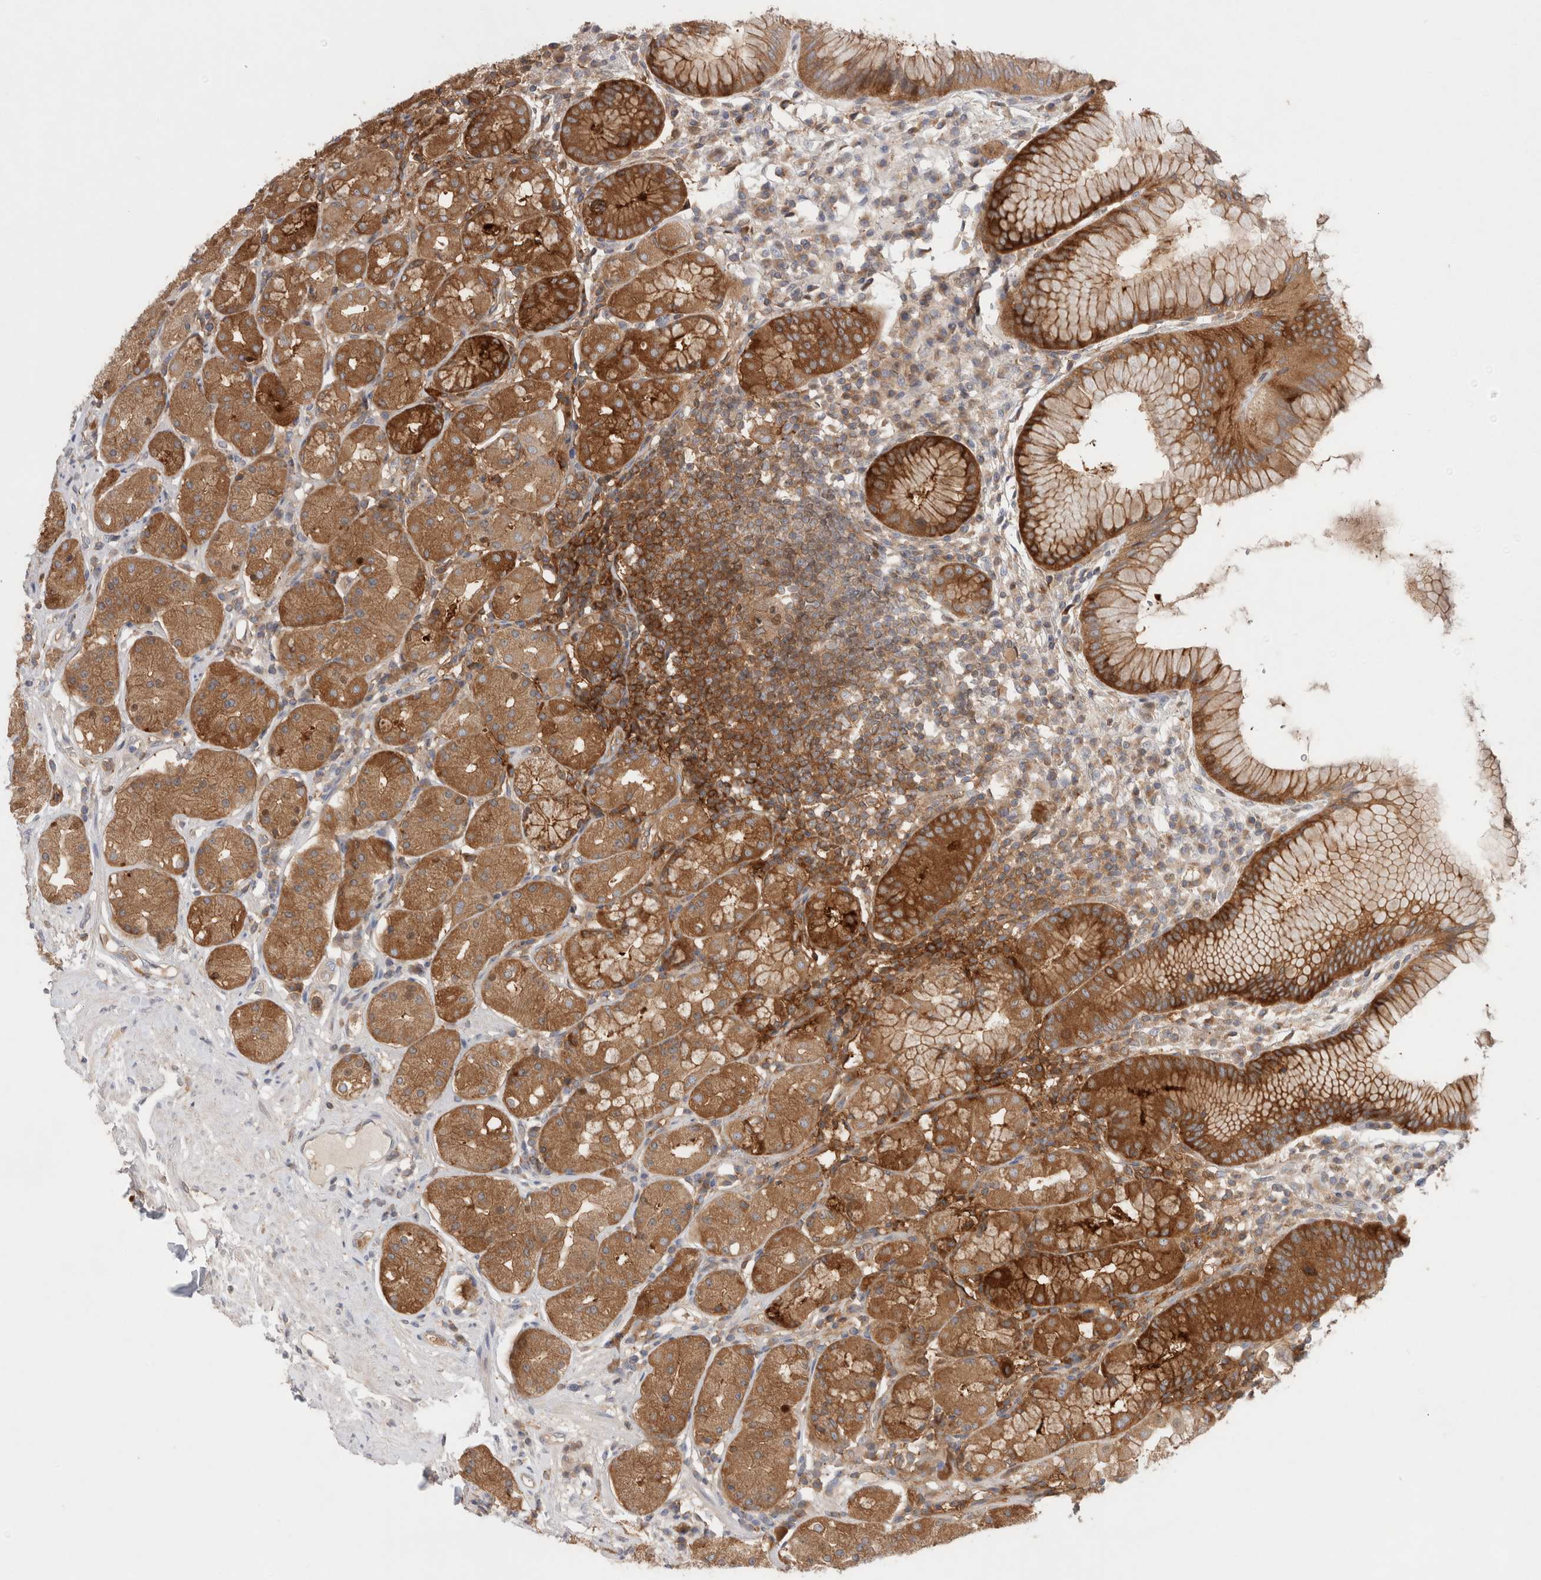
{"staining": {"intensity": "strong", "quantity": ">75%", "location": "cytoplasmic/membranous"}, "tissue": "stomach", "cell_type": "Glandular cells", "image_type": "normal", "snomed": [{"axis": "morphology", "description": "Normal tissue, NOS"}, {"axis": "topography", "description": "Stomach, lower"}], "caption": "IHC staining of benign stomach, which reveals high levels of strong cytoplasmic/membranous positivity in approximately >75% of glandular cells indicating strong cytoplasmic/membranous protein expression. The staining was performed using DAB (brown) for protein detection and nuclei were counterstained in hematoxylin (blue).", "gene": "KLHL14", "patient": {"sex": "female", "age": 56}}